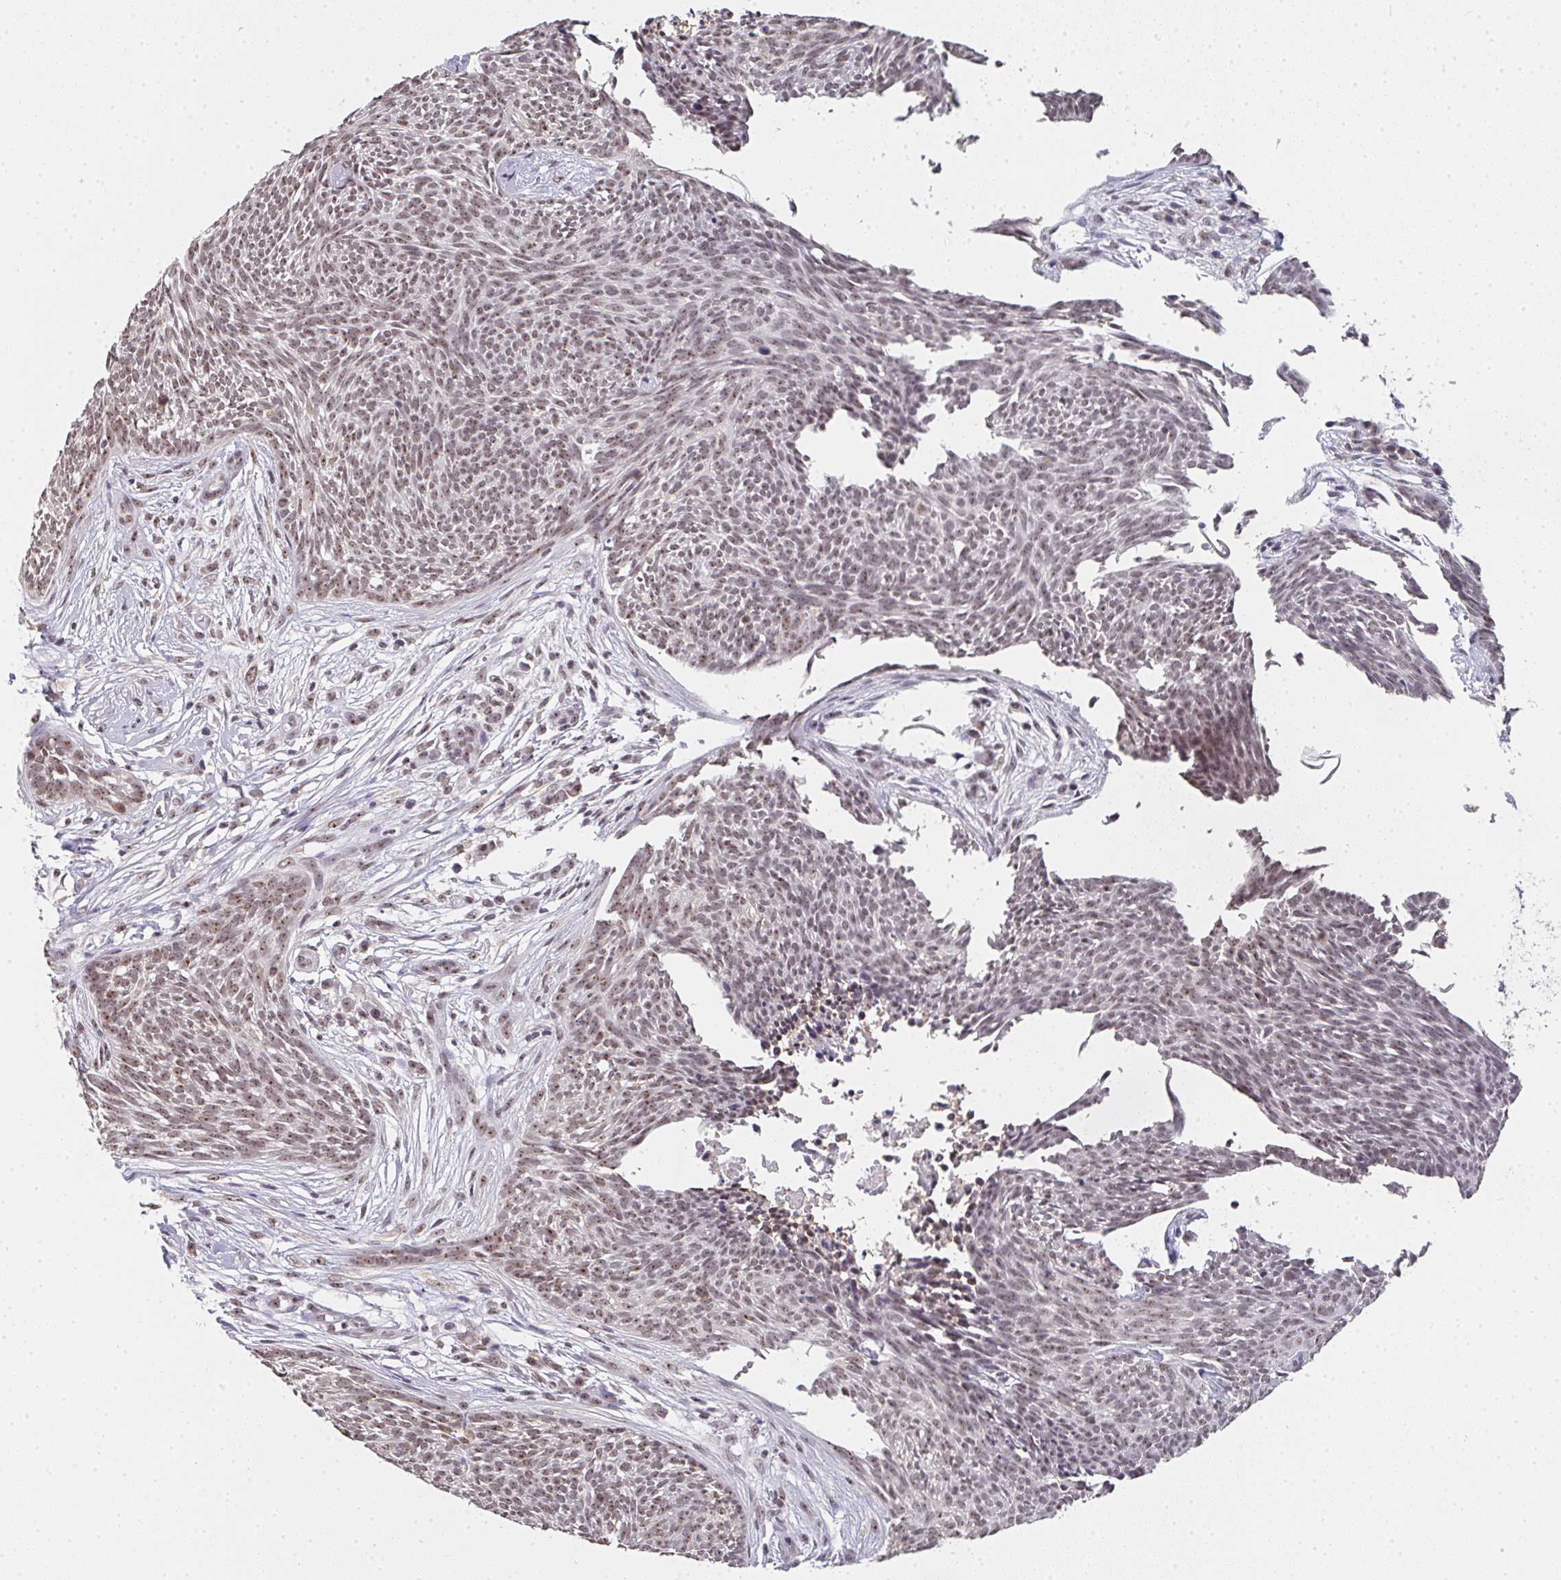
{"staining": {"intensity": "moderate", "quantity": ">75%", "location": "nuclear"}, "tissue": "skin cancer", "cell_type": "Tumor cells", "image_type": "cancer", "snomed": [{"axis": "morphology", "description": "Basal cell carcinoma"}, {"axis": "topography", "description": "Skin"}, {"axis": "topography", "description": "Skin, foot"}], "caption": "Moderate nuclear positivity is identified in about >75% of tumor cells in skin cancer.", "gene": "DKC1", "patient": {"sex": "female", "age": 86}}